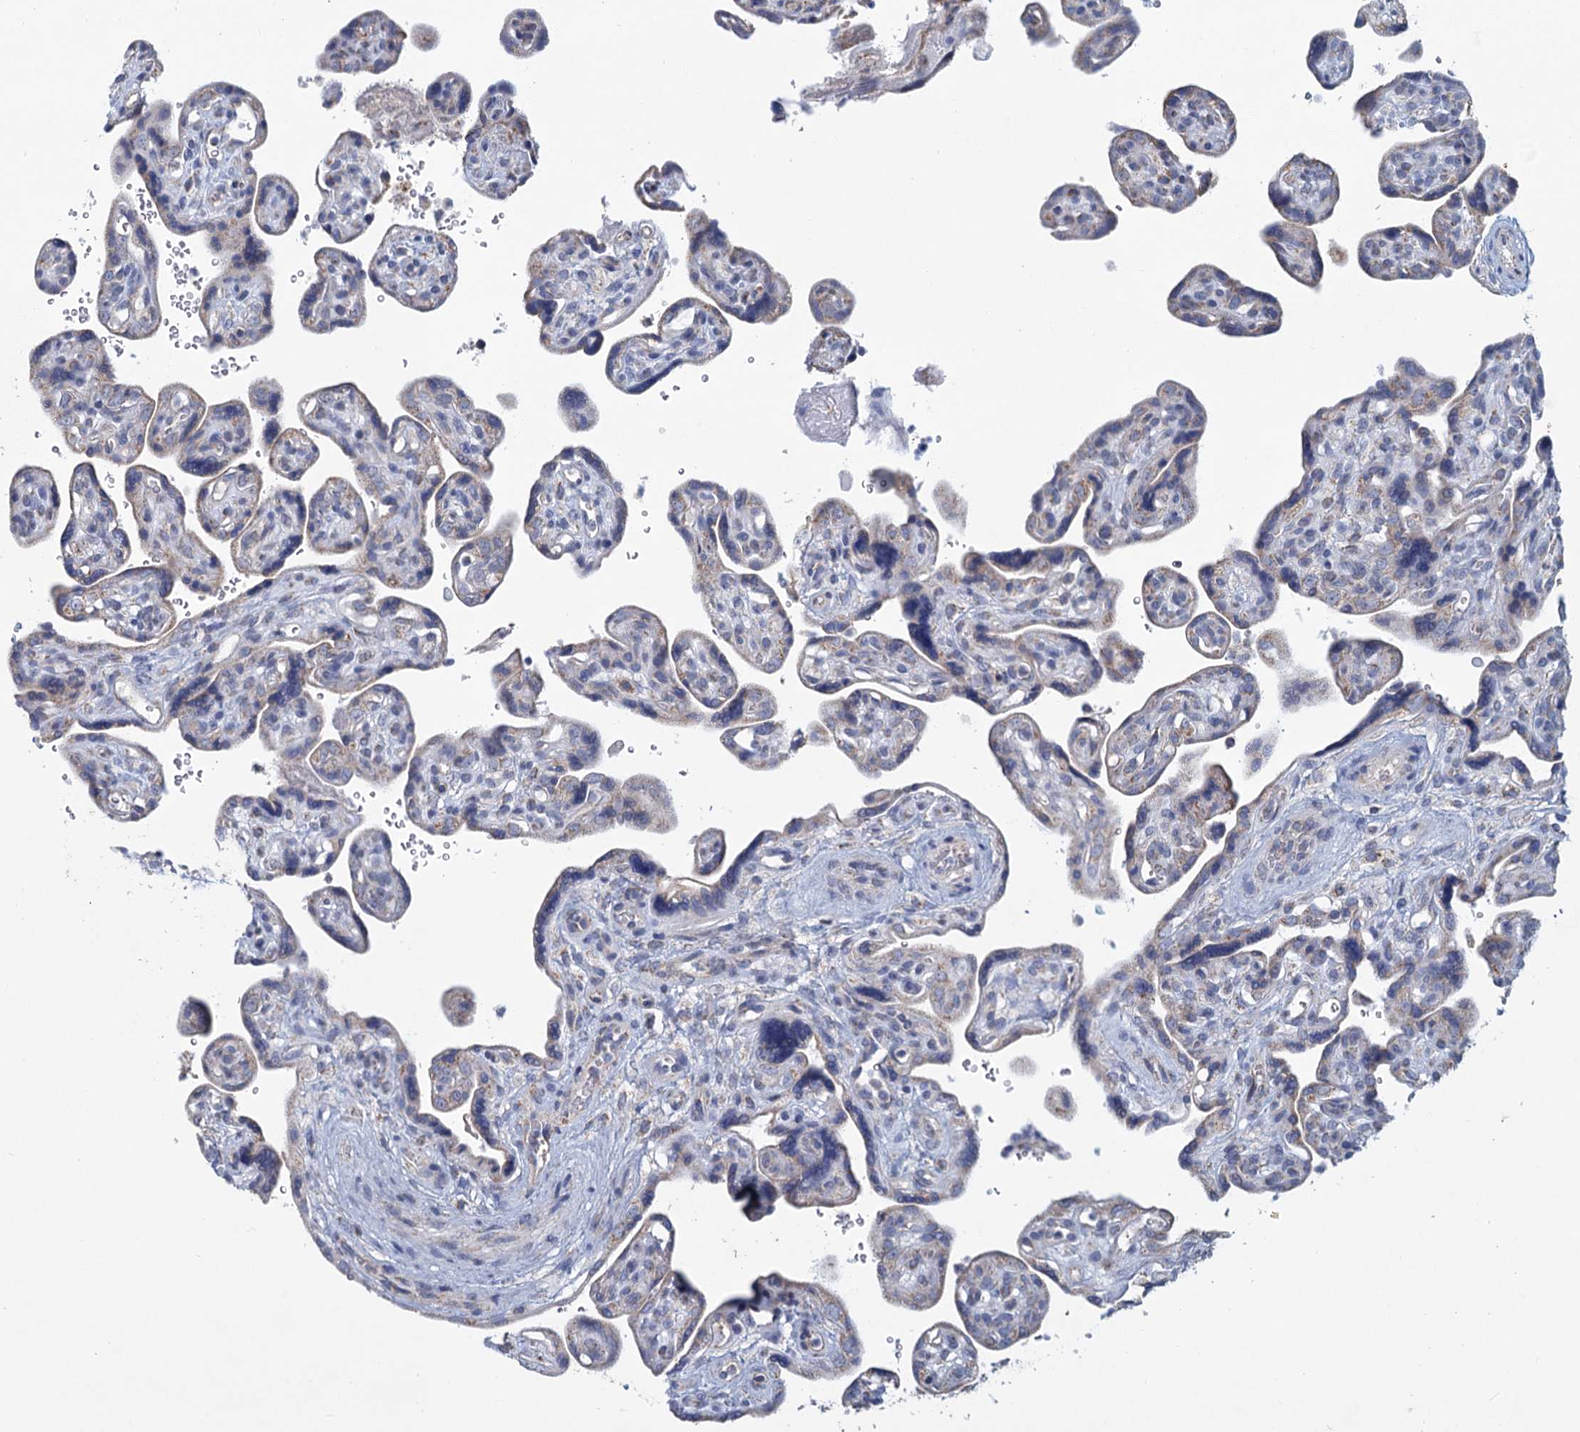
{"staining": {"intensity": "moderate", "quantity": "<25%", "location": "cytoplasmic/membranous"}, "tissue": "placenta", "cell_type": "Trophoblastic cells", "image_type": "normal", "snomed": [{"axis": "morphology", "description": "Normal tissue, NOS"}, {"axis": "topography", "description": "Placenta"}], "caption": "Protein expression by immunohistochemistry displays moderate cytoplasmic/membranous staining in approximately <25% of trophoblastic cells in normal placenta.", "gene": "NDUFC2", "patient": {"sex": "female", "age": 39}}